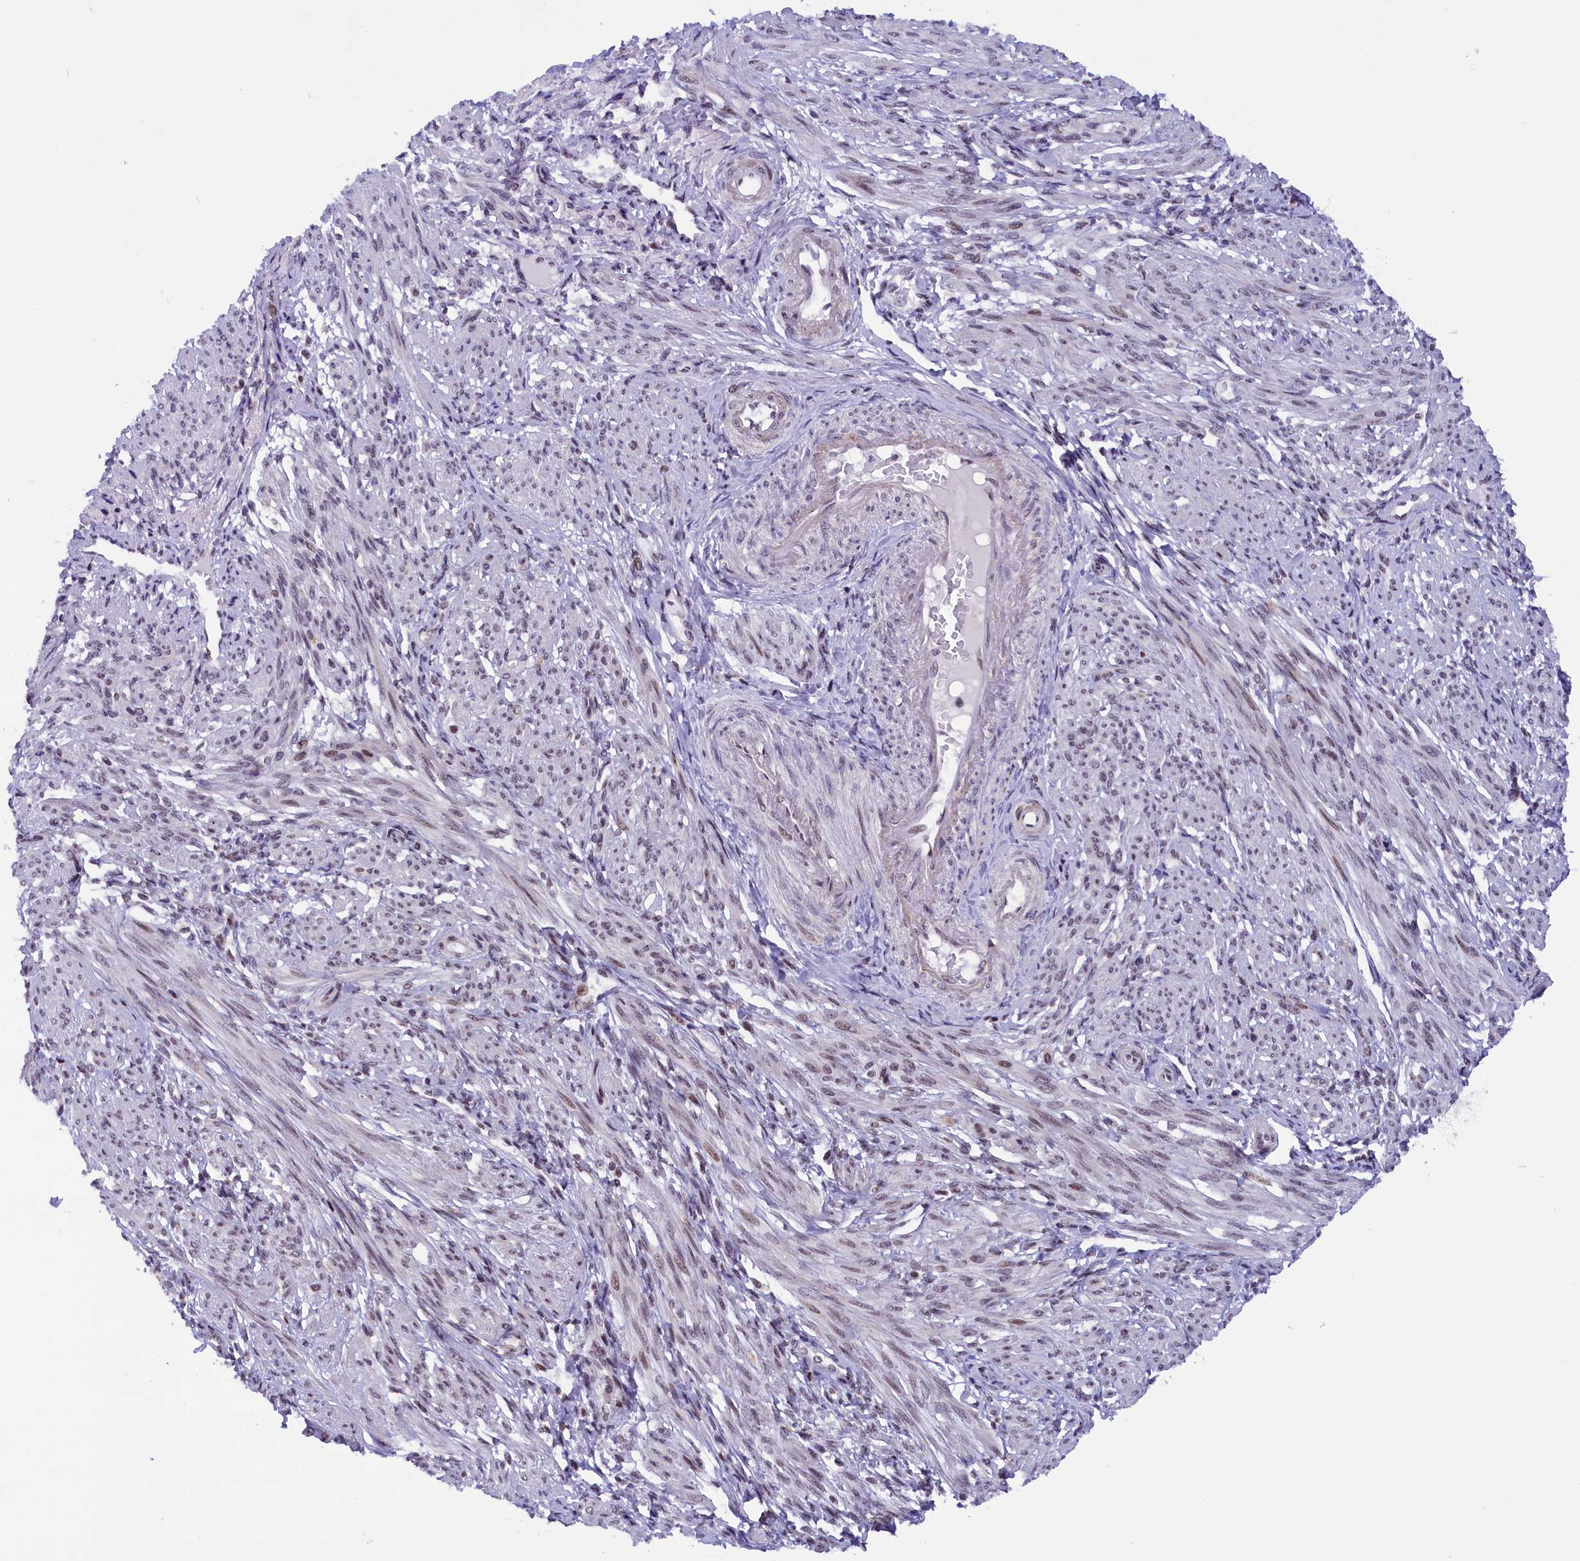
{"staining": {"intensity": "weak", "quantity": "25%-75%", "location": "nuclear"}, "tissue": "smooth muscle", "cell_type": "Smooth muscle cells", "image_type": "normal", "snomed": [{"axis": "morphology", "description": "Normal tissue, NOS"}, {"axis": "topography", "description": "Smooth muscle"}], "caption": "Immunohistochemistry (IHC) (DAB) staining of benign smooth muscle reveals weak nuclear protein positivity in about 25%-75% of smooth muscle cells. Ihc stains the protein of interest in brown and the nuclei are stained blue.", "gene": "CDYL2", "patient": {"sex": "female", "age": 39}}